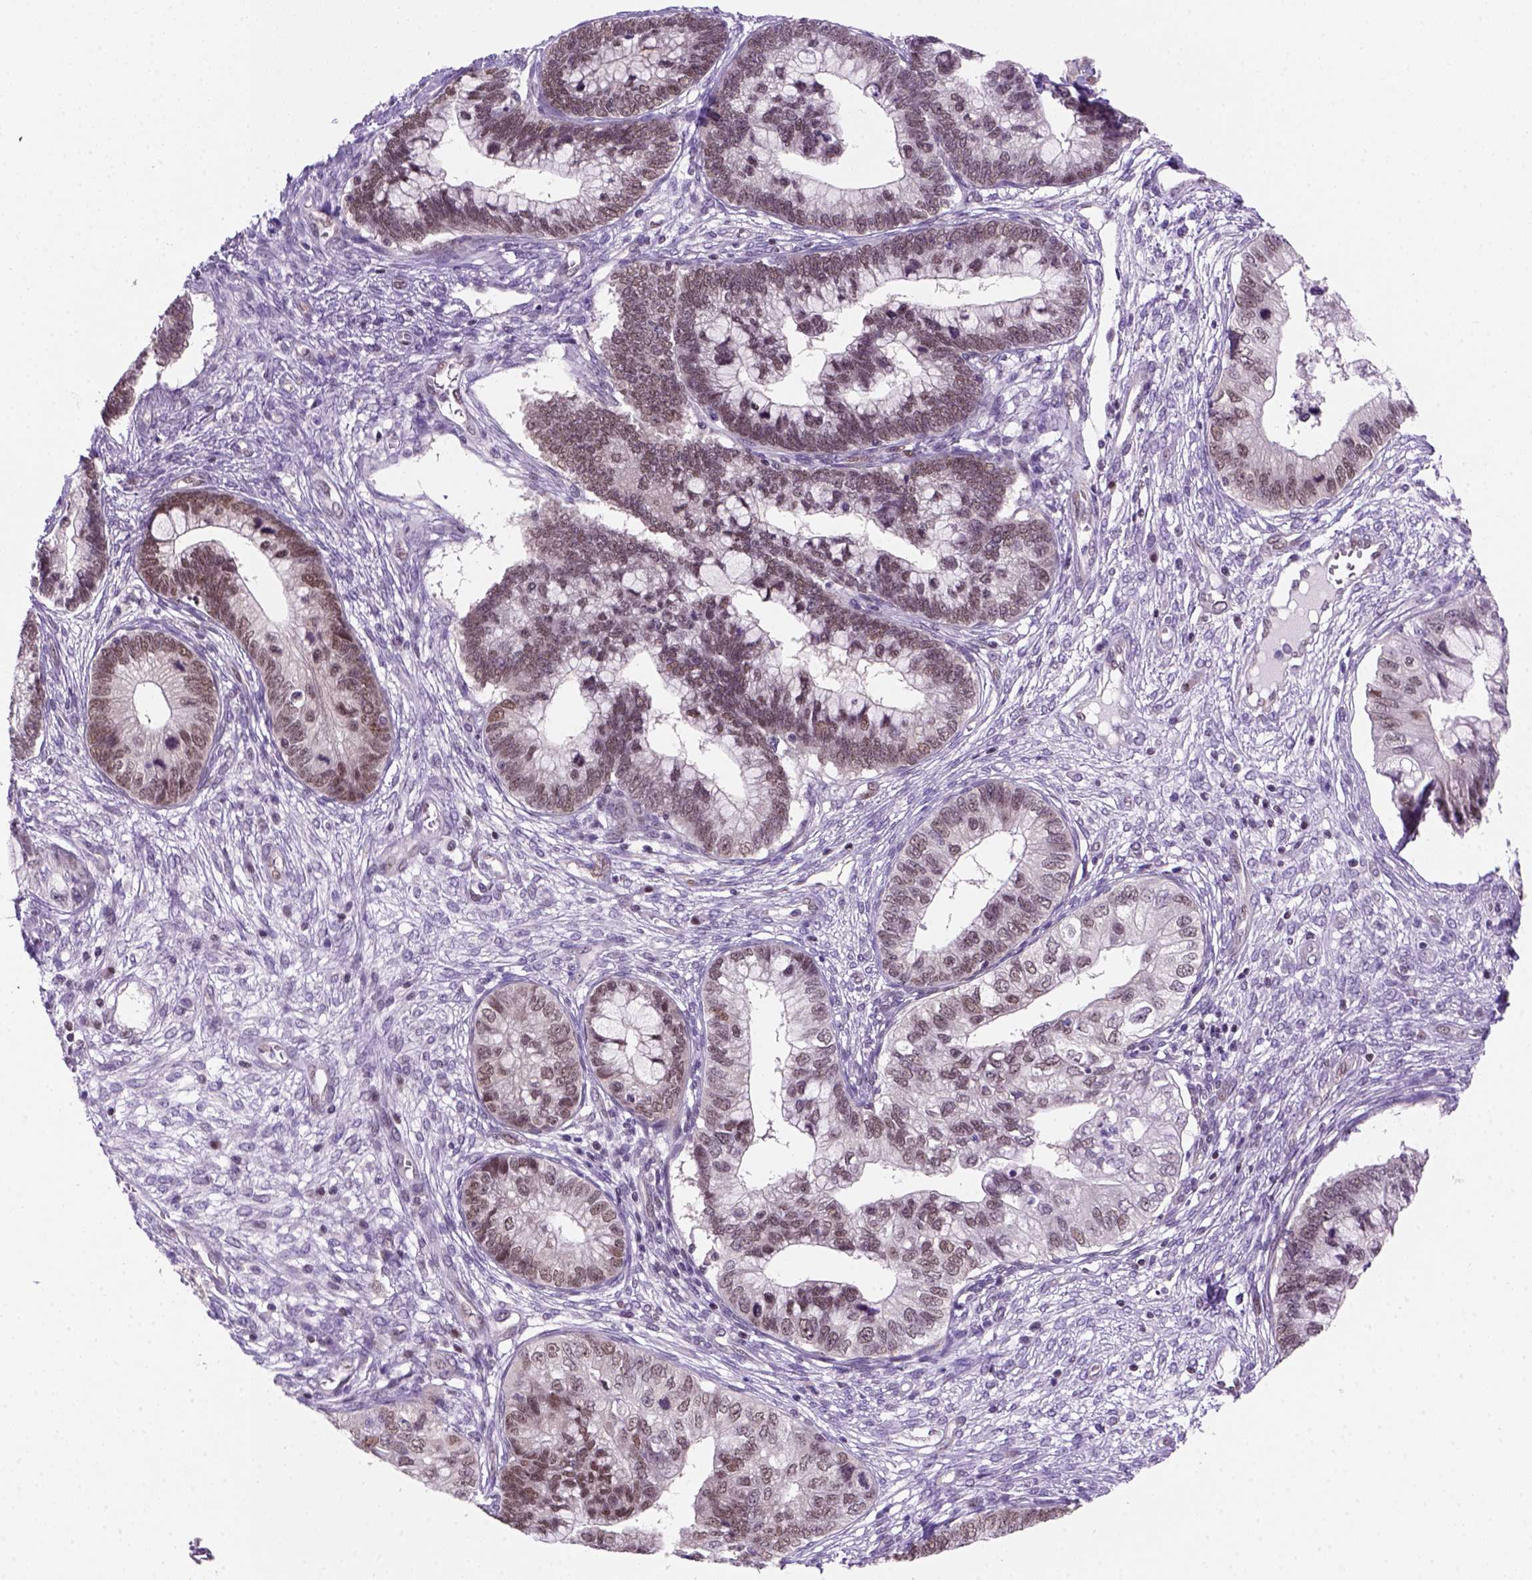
{"staining": {"intensity": "weak", "quantity": ">75%", "location": "nuclear"}, "tissue": "cervical cancer", "cell_type": "Tumor cells", "image_type": "cancer", "snomed": [{"axis": "morphology", "description": "Adenocarcinoma, NOS"}, {"axis": "topography", "description": "Cervix"}], "caption": "Human cervical cancer (adenocarcinoma) stained for a protein (brown) reveals weak nuclear positive positivity in about >75% of tumor cells.", "gene": "MGMT", "patient": {"sex": "female", "age": 44}}